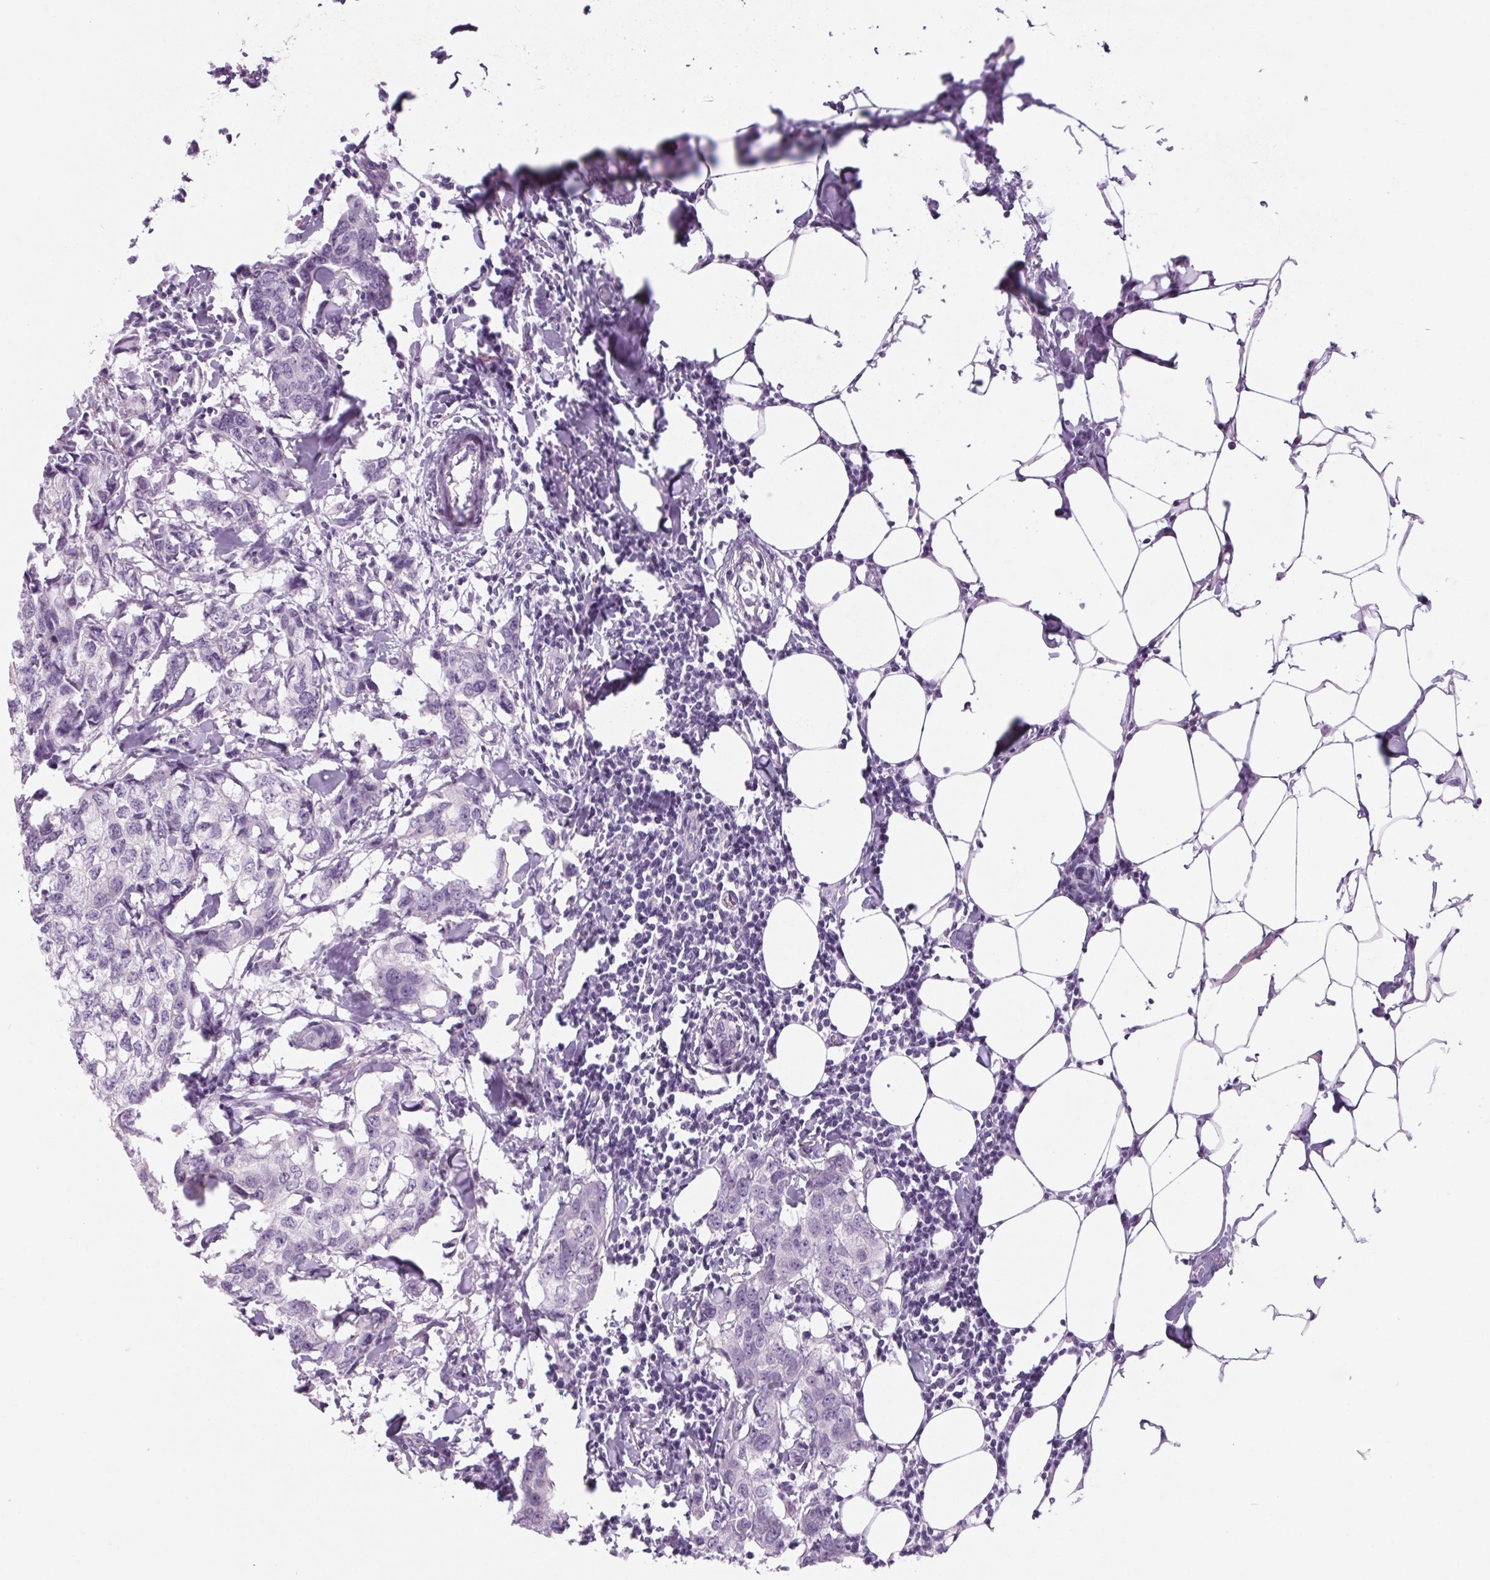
{"staining": {"intensity": "negative", "quantity": "none", "location": "none"}, "tissue": "breast cancer", "cell_type": "Tumor cells", "image_type": "cancer", "snomed": [{"axis": "morphology", "description": "Duct carcinoma"}, {"axis": "topography", "description": "Breast"}], "caption": "IHC of human breast cancer demonstrates no positivity in tumor cells.", "gene": "RPTN", "patient": {"sex": "female", "age": 27}}